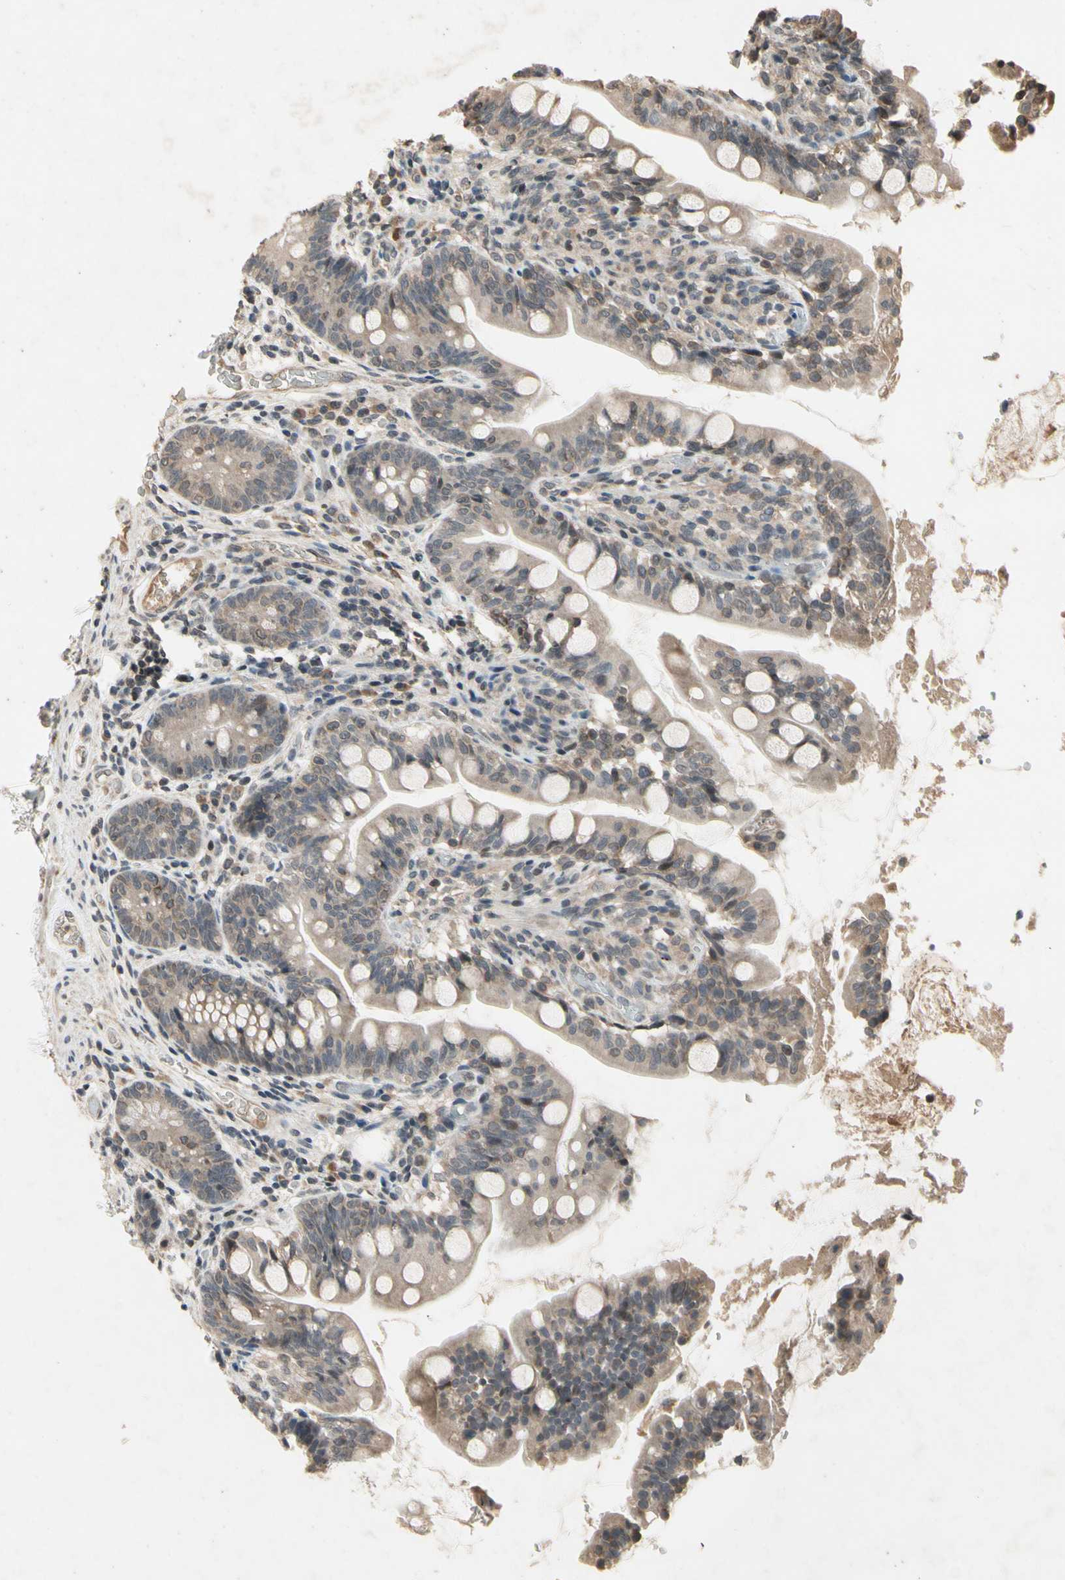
{"staining": {"intensity": "moderate", "quantity": "25%-75%", "location": "cytoplasmic/membranous"}, "tissue": "small intestine", "cell_type": "Glandular cells", "image_type": "normal", "snomed": [{"axis": "morphology", "description": "Normal tissue, NOS"}, {"axis": "topography", "description": "Small intestine"}], "caption": "Unremarkable small intestine was stained to show a protein in brown. There is medium levels of moderate cytoplasmic/membranous positivity in about 25%-75% of glandular cells. Immunohistochemistry (ihc) stains the protein of interest in brown and the nuclei are stained blue.", "gene": "DPY19L3", "patient": {"sex": "female", "age": 56}}